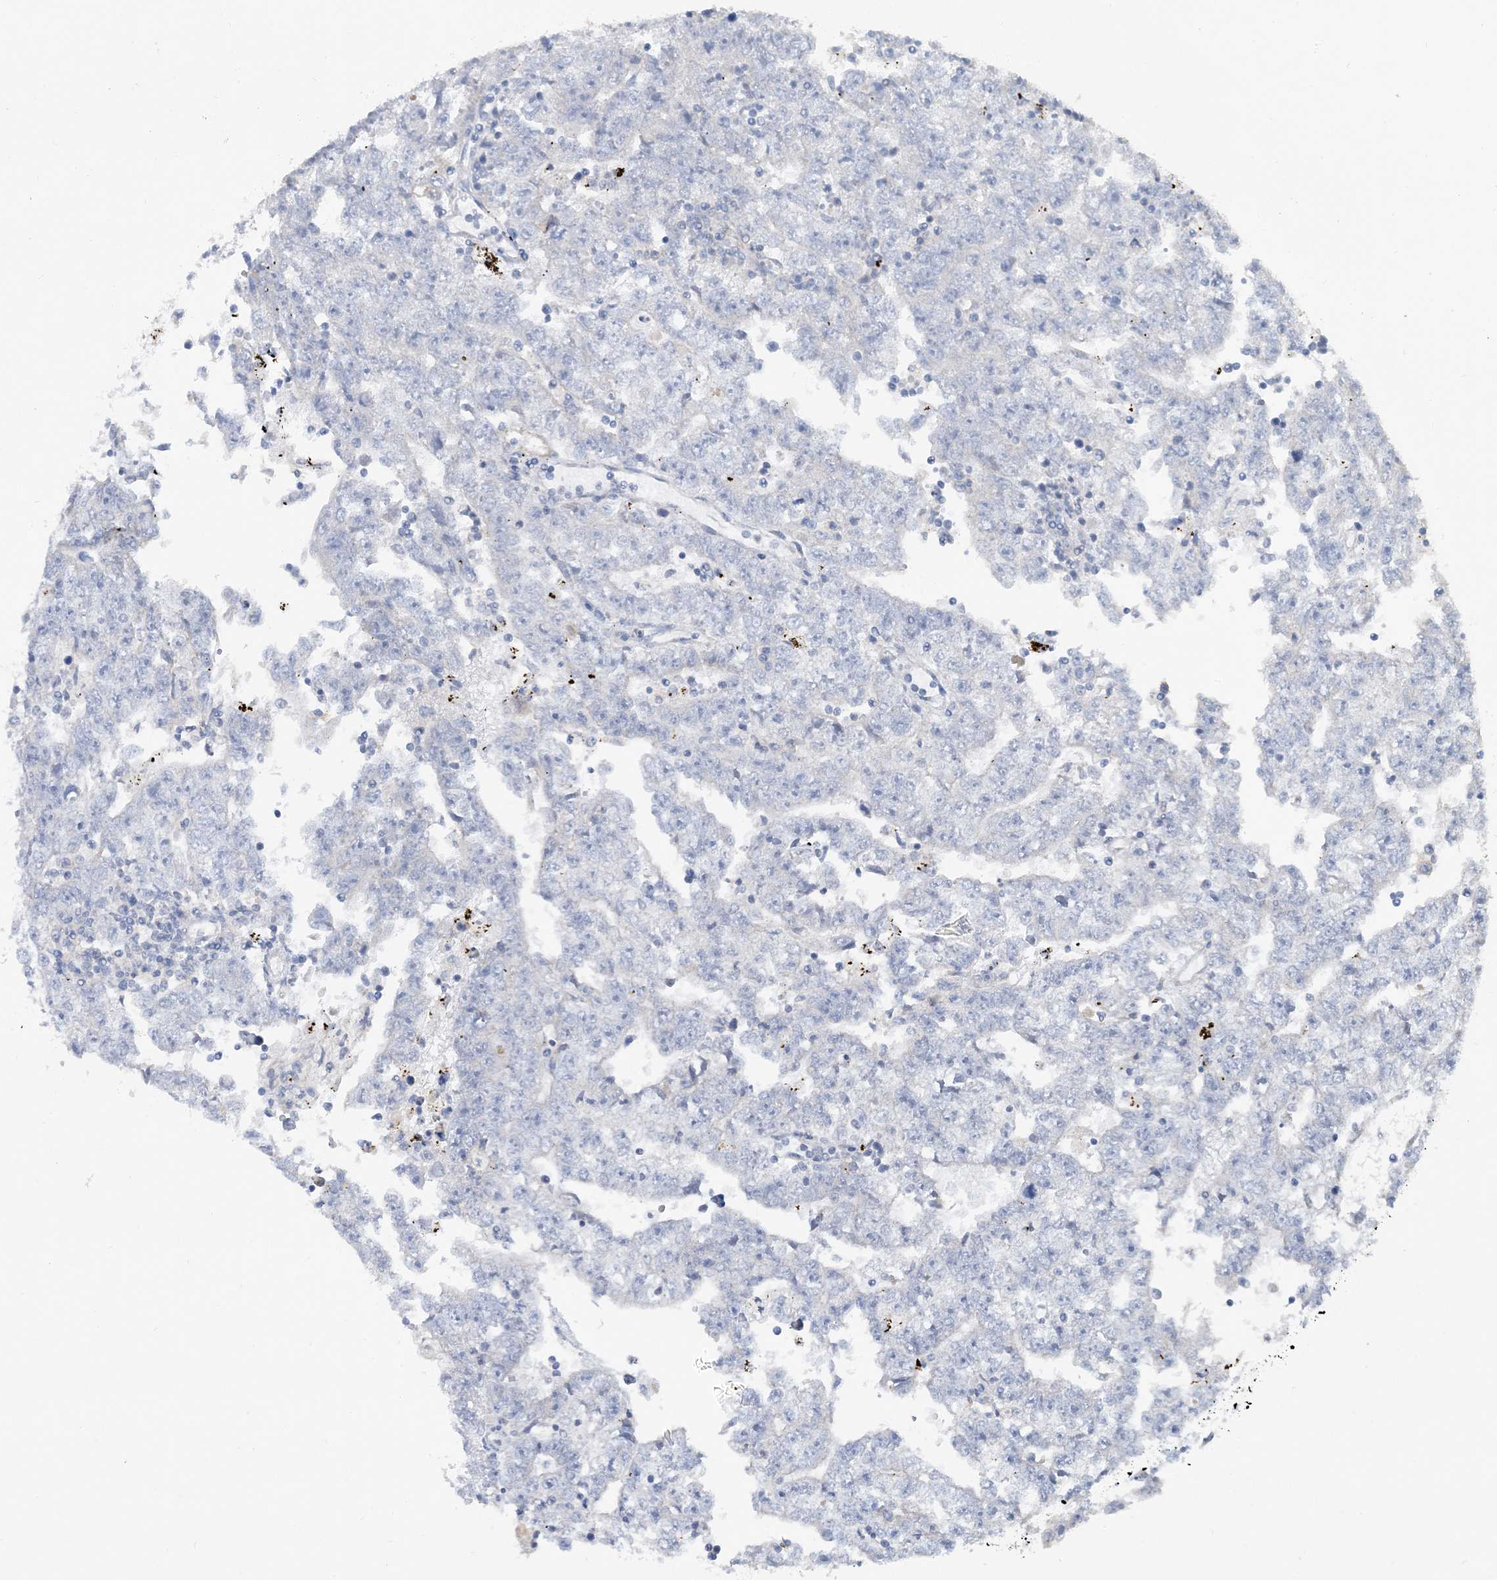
{"staining": {"intensity": "negative", "quantity": "none", "location": "none"}, "tissue": "testis cancer", "cell_type": "Tumor cells", "image_type": "cancer", "snomed": [{"axis": "morphology", "description": "Carcinoma, Embryonal, NOS"}, {"axis": "topography", "description": "Testis"}], "caption": "Embryonal carcinoma (testis) stained for a protein using immunohistochemistry (IHC) shows no expression tumor cells.", "gene": "ZCCHC18", "patient": {"sex": "male", "age": 25}}